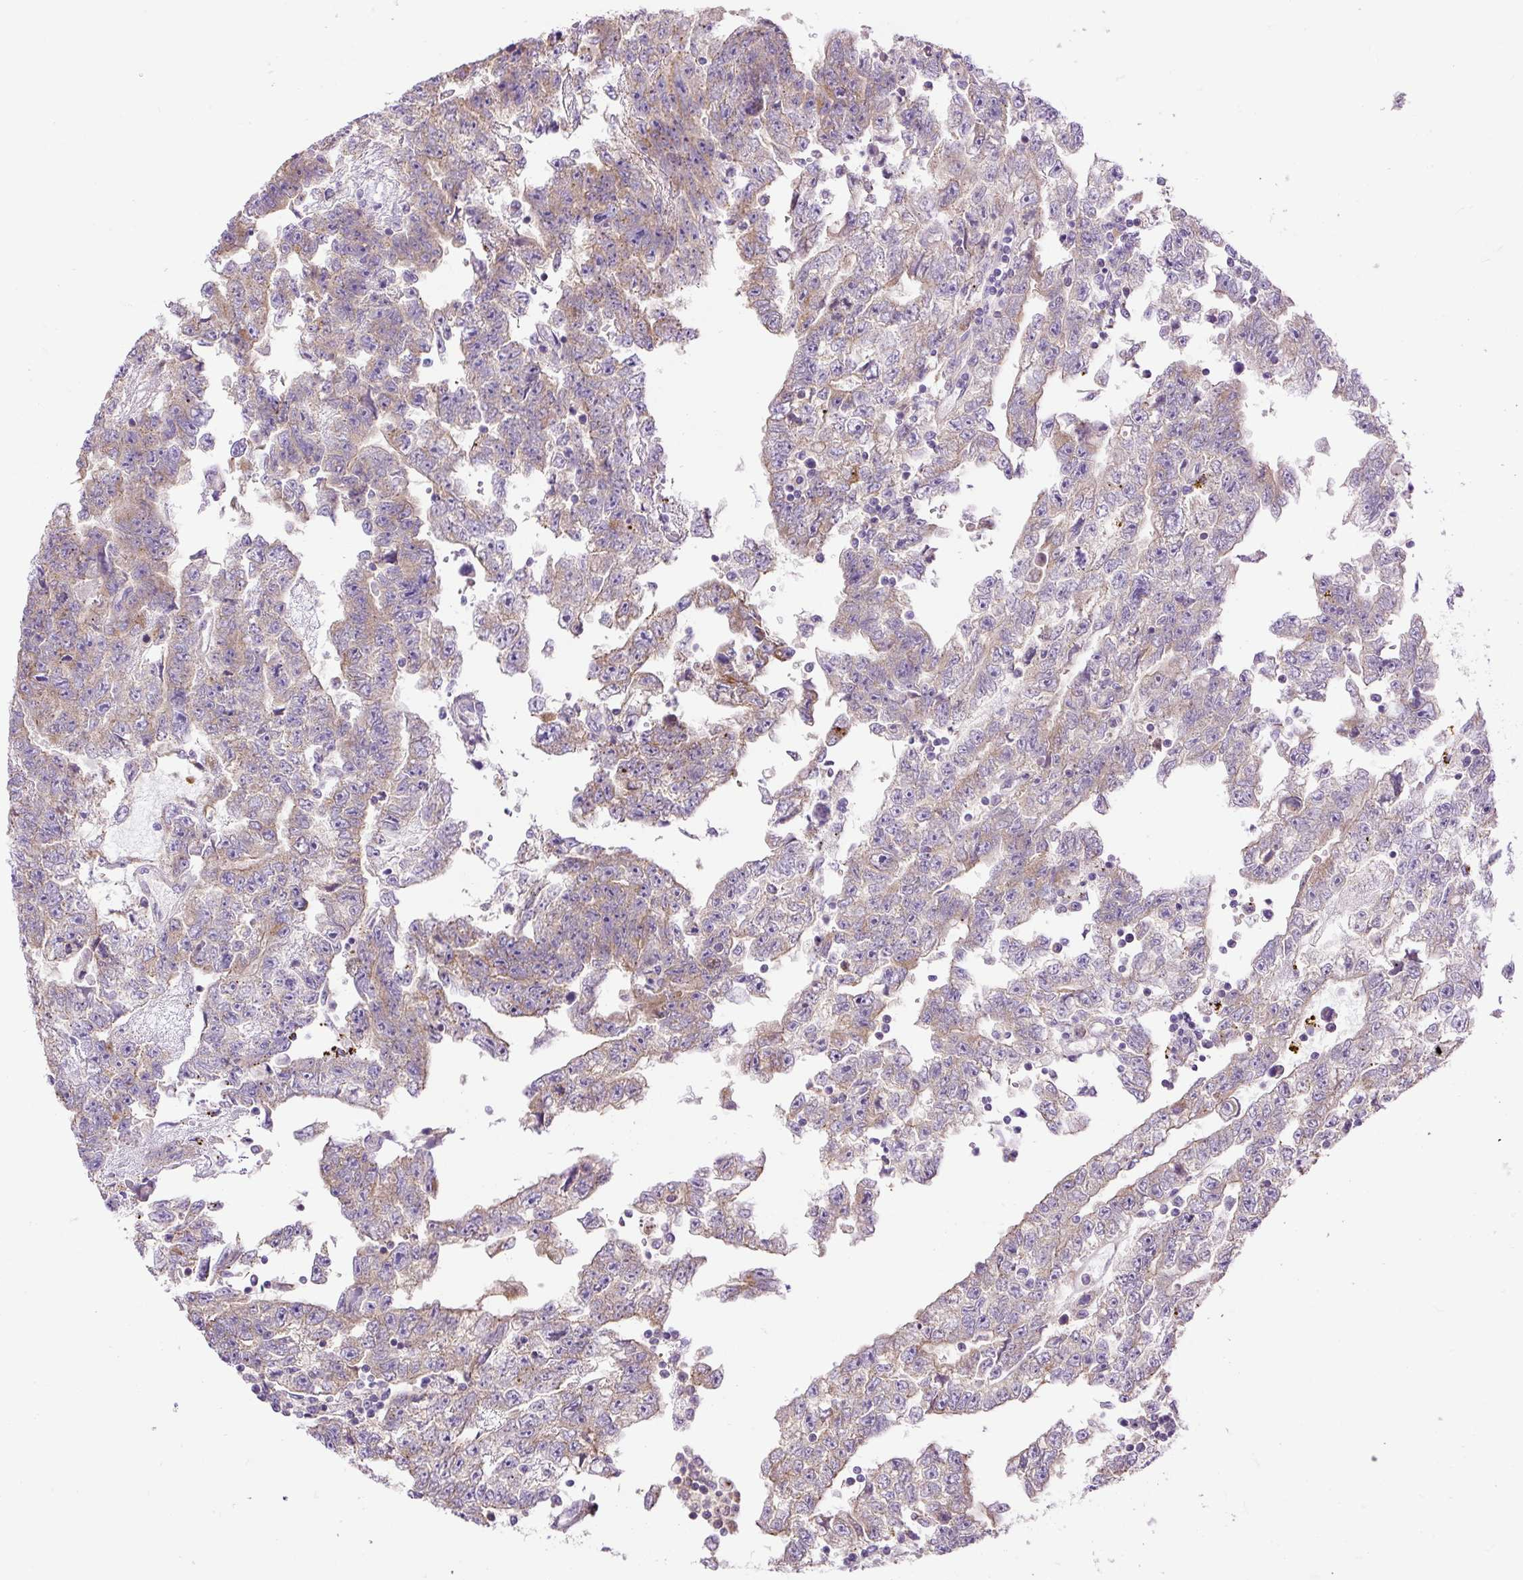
{"staining": {"intensity": "weak", "quantity": "25%-75%", "location": "cytoplasmic/membranous"}, "tissue": "testis cancer", "cell_type": "Tumor cells", "image_type": "cancer", "snomed": [{"axis": "morphology", "description": "Carcinoma, Embryonal, NOS"}, {"axis": "topography", "description": "Testis"}], "caption": "Brown immunohistochemical staining in testis cancer shows weak cytoplasmic/membranous staining in approximately 25%-75% of tumor cells.", "gene": "CFAP47", "patient": {"sex": "male", "age": 25}}